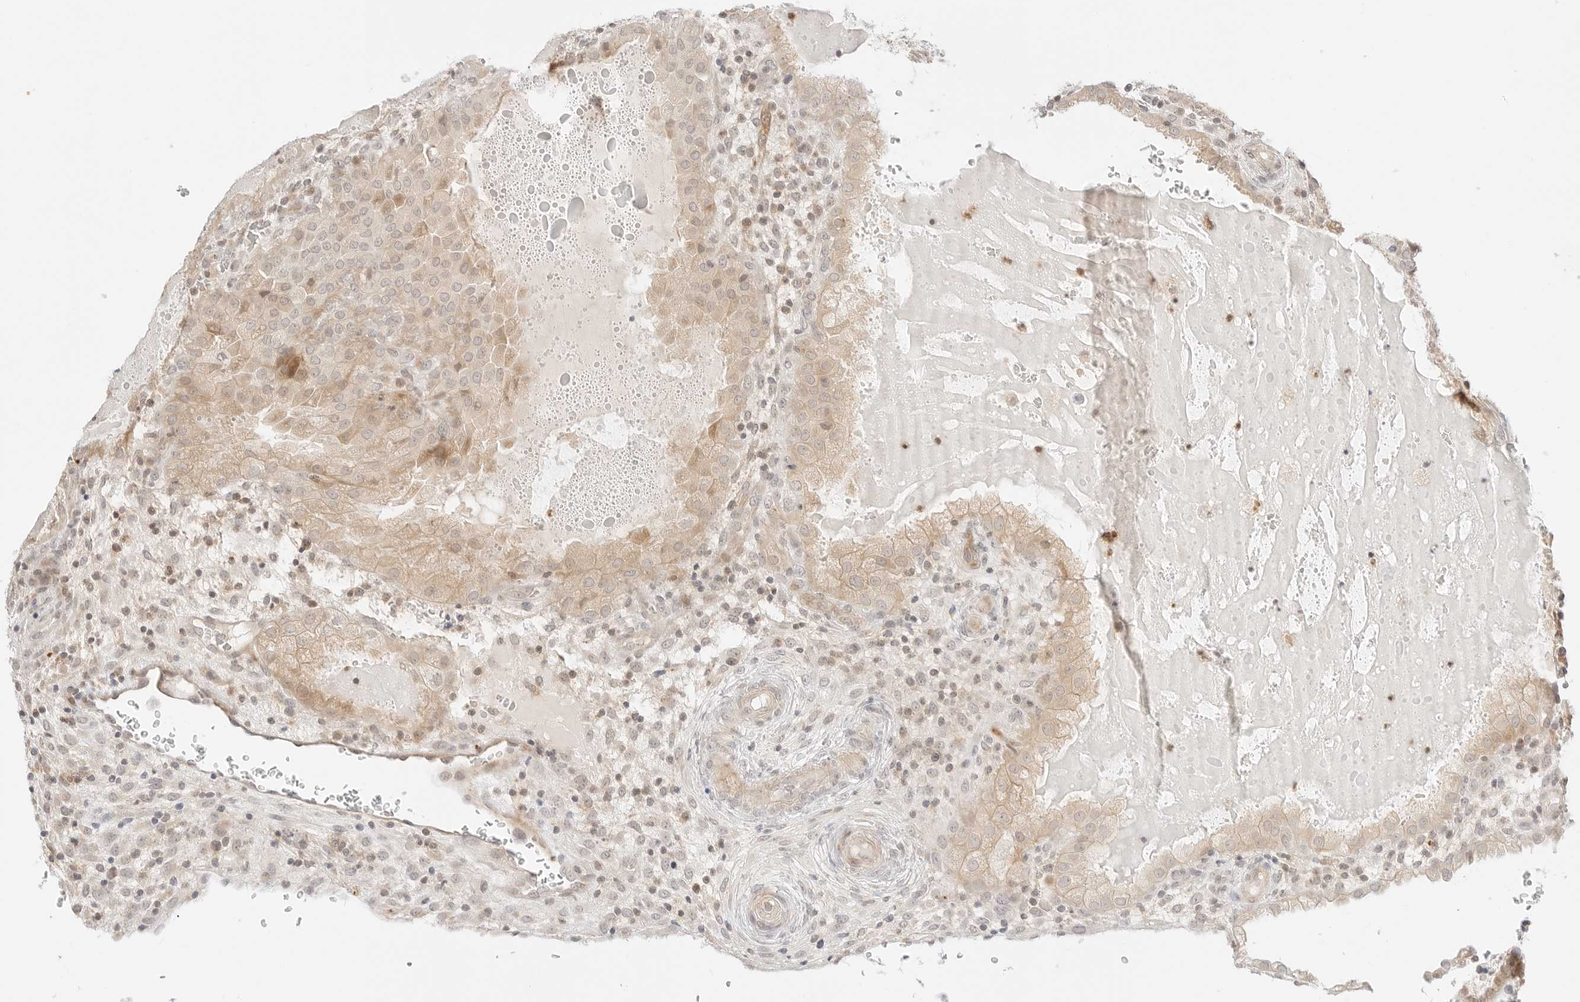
{"staining": {"intensity": "weak", "quantity": ">75%", "location": "cytoplasmic/membranous"}, "tissue": "placenta", "cell_type": "Decidual cells", "image_type": "normal", "snomed": [{"axis": "morphology", "description": "Normal tissue, NOS"}, {"axis": "topography", "description": "Placenta"}], "caption": "Immunohistochemistry (IHC) micrograph of benign placenta: human placenta stained using immunohistochemistry demonstrates low levels of weak protein expression localized specifically in the cytoplasmic/membranous of decidual cells, appearing as a cytoplasmic/membranous brown color.", "gene": "GNAS", "patient": {"sex": "female", "age": 35}}